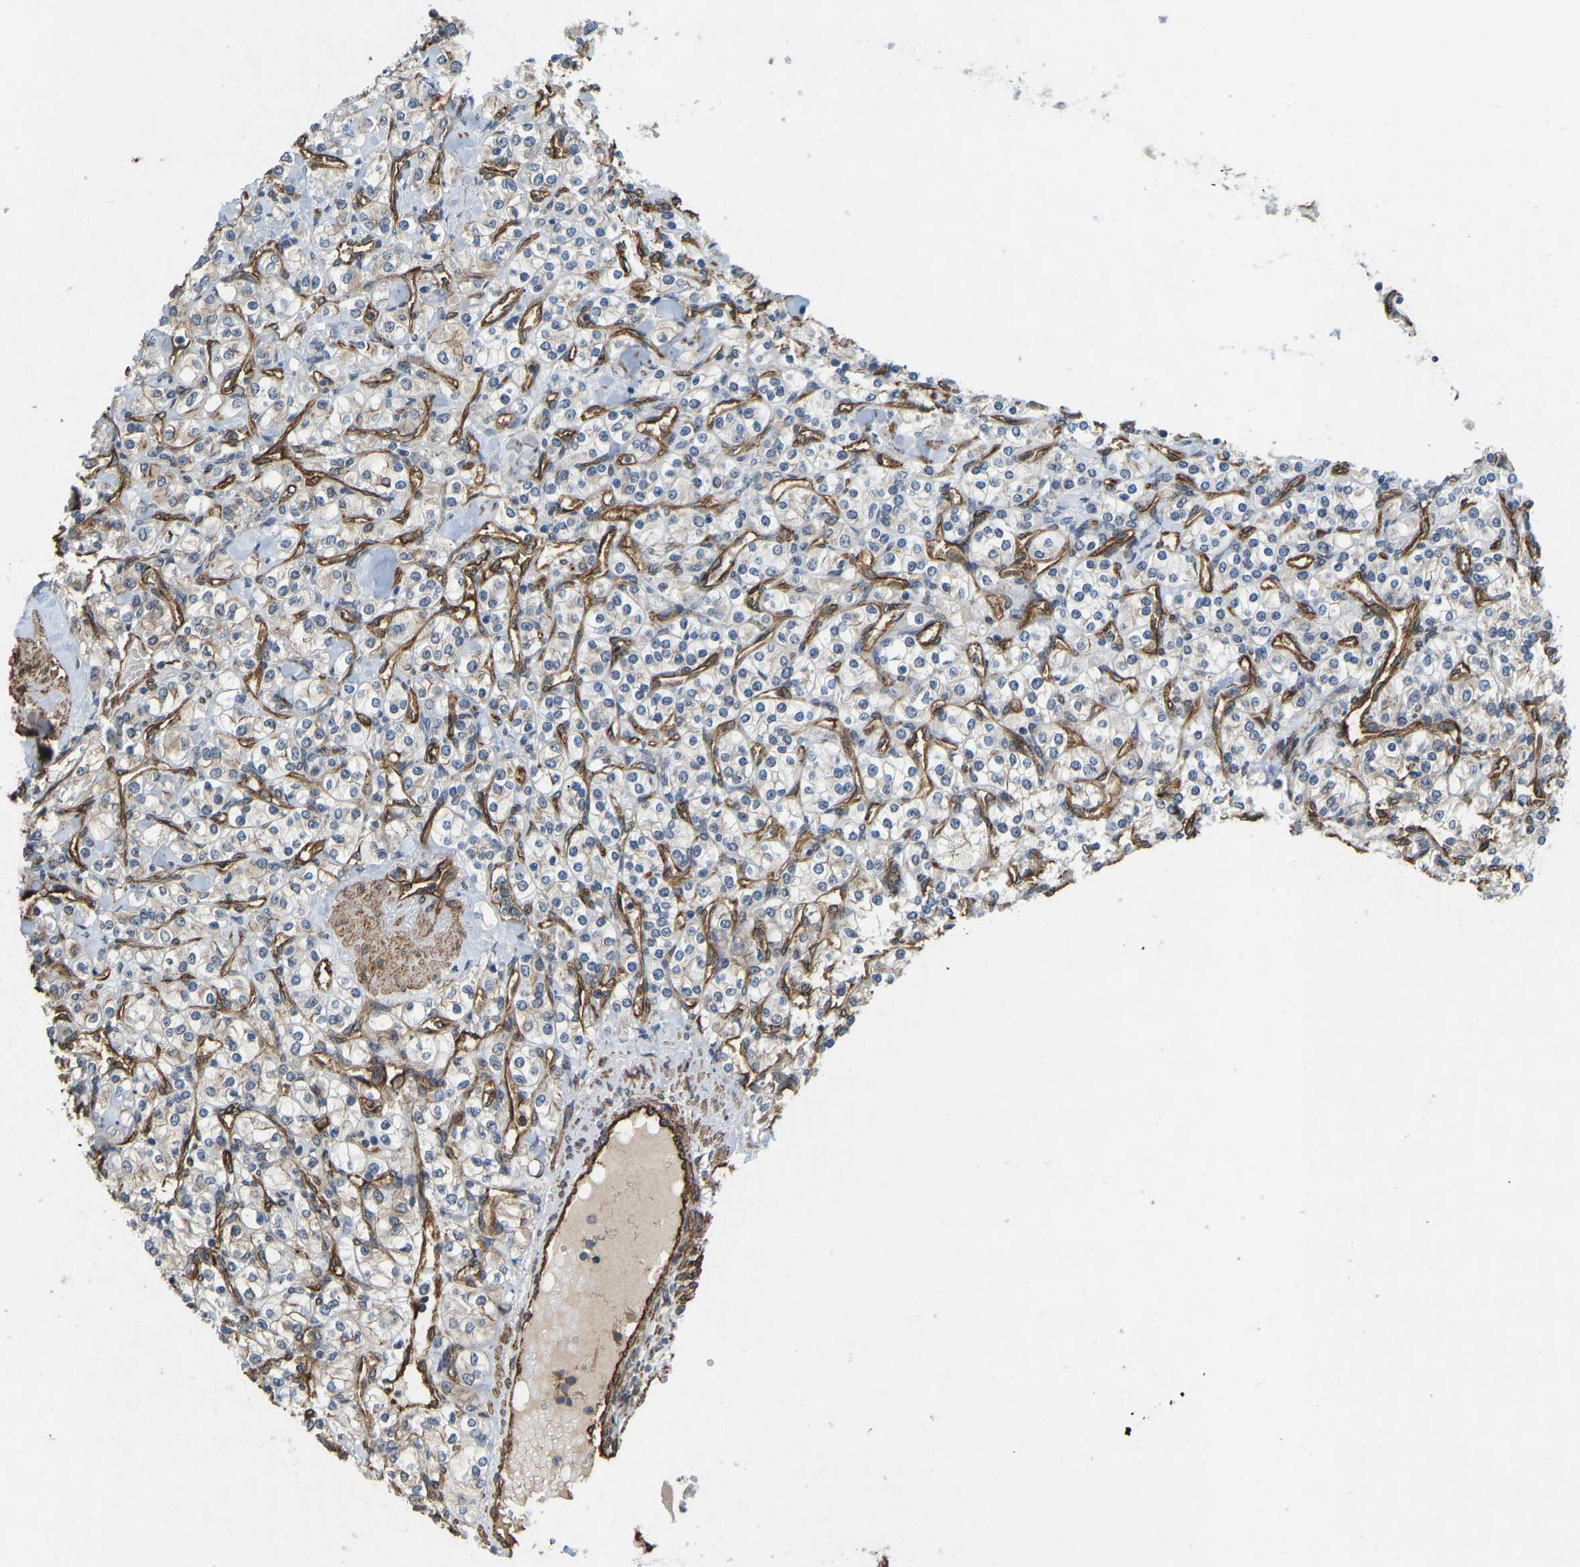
{"staining": {"intensity": "weak", "quantity": "<25%", "location": "cytoplasmic/membranous"}, "tissue": "renal cancer", "cell_type": "Tumor cells", "image_type": "cancer", "snomed": [{"axis": "morphology", "description": "Adenocarcinoma, NOS"}, {"axis": "topography", "description": "Kidney"}], "caption": "High magnification brightfield microscopy of renal cancer (adenocarcinoma) stained with DAB (brown) and counterstained with hematoxylin (blue): tumor cells show no significant positivity.", "gene": "NMB", "patient": {"sex": "male", "age": 77}}